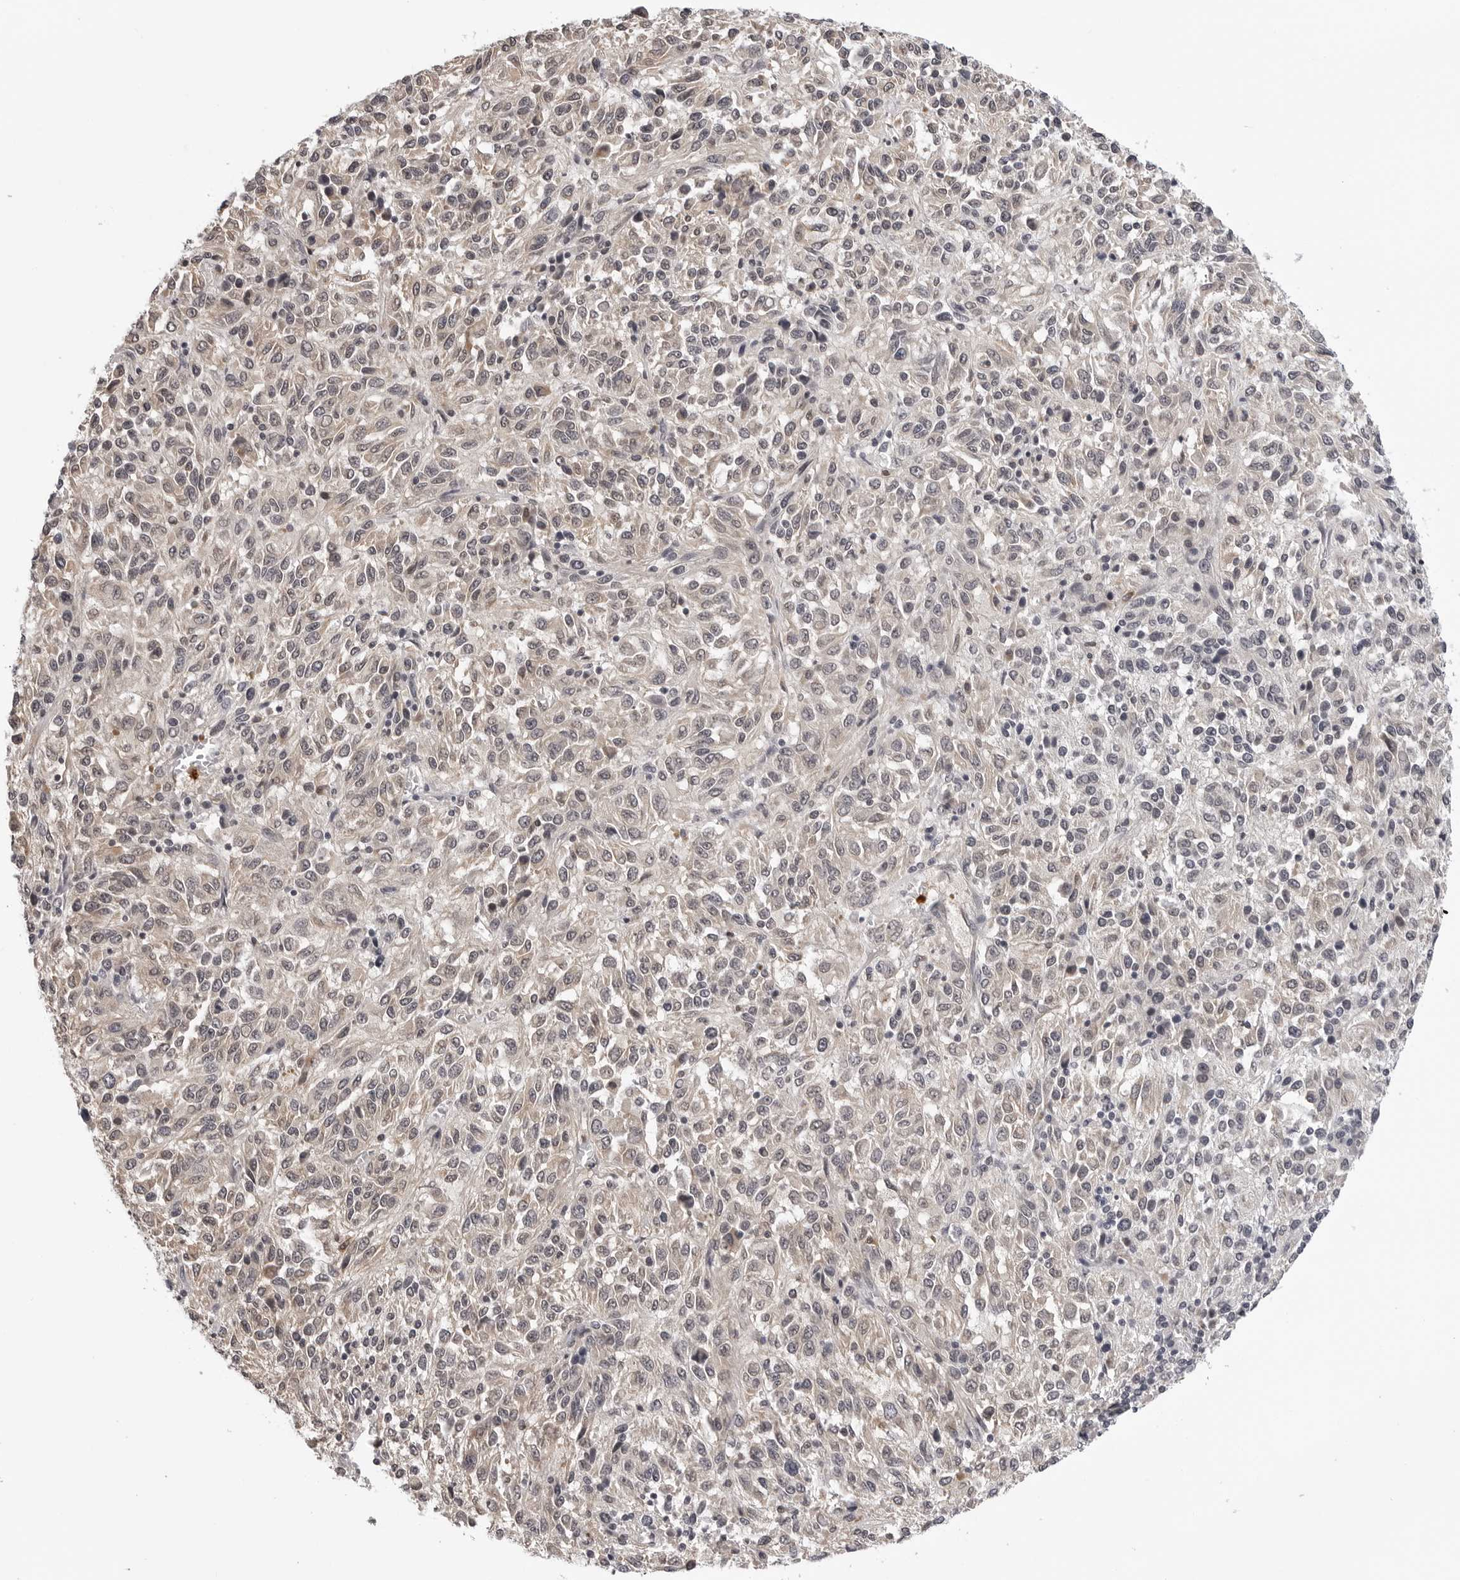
{"staining": {"intensity": "weak", "quantity": "<25%", "location": "cytoplasmic/membranous,nuclear"}, "tissue": "melanoma", "cell_type": "Tumor cells", "image_type": "cancer", "snomed": [{"axis": "morphology", "description": "Malignant melanoma, Metastatic site"}, {"axis": "topography", "description": "Lung"}], "caption": "An IHC photomicrograph of malignant melanoma (metastatic site) is shown. There is no staining in tumor cells of malignant melanoma (metastatic site).", "gene": "TRMT13", "patient": {"sex": "male", "age": 64}}